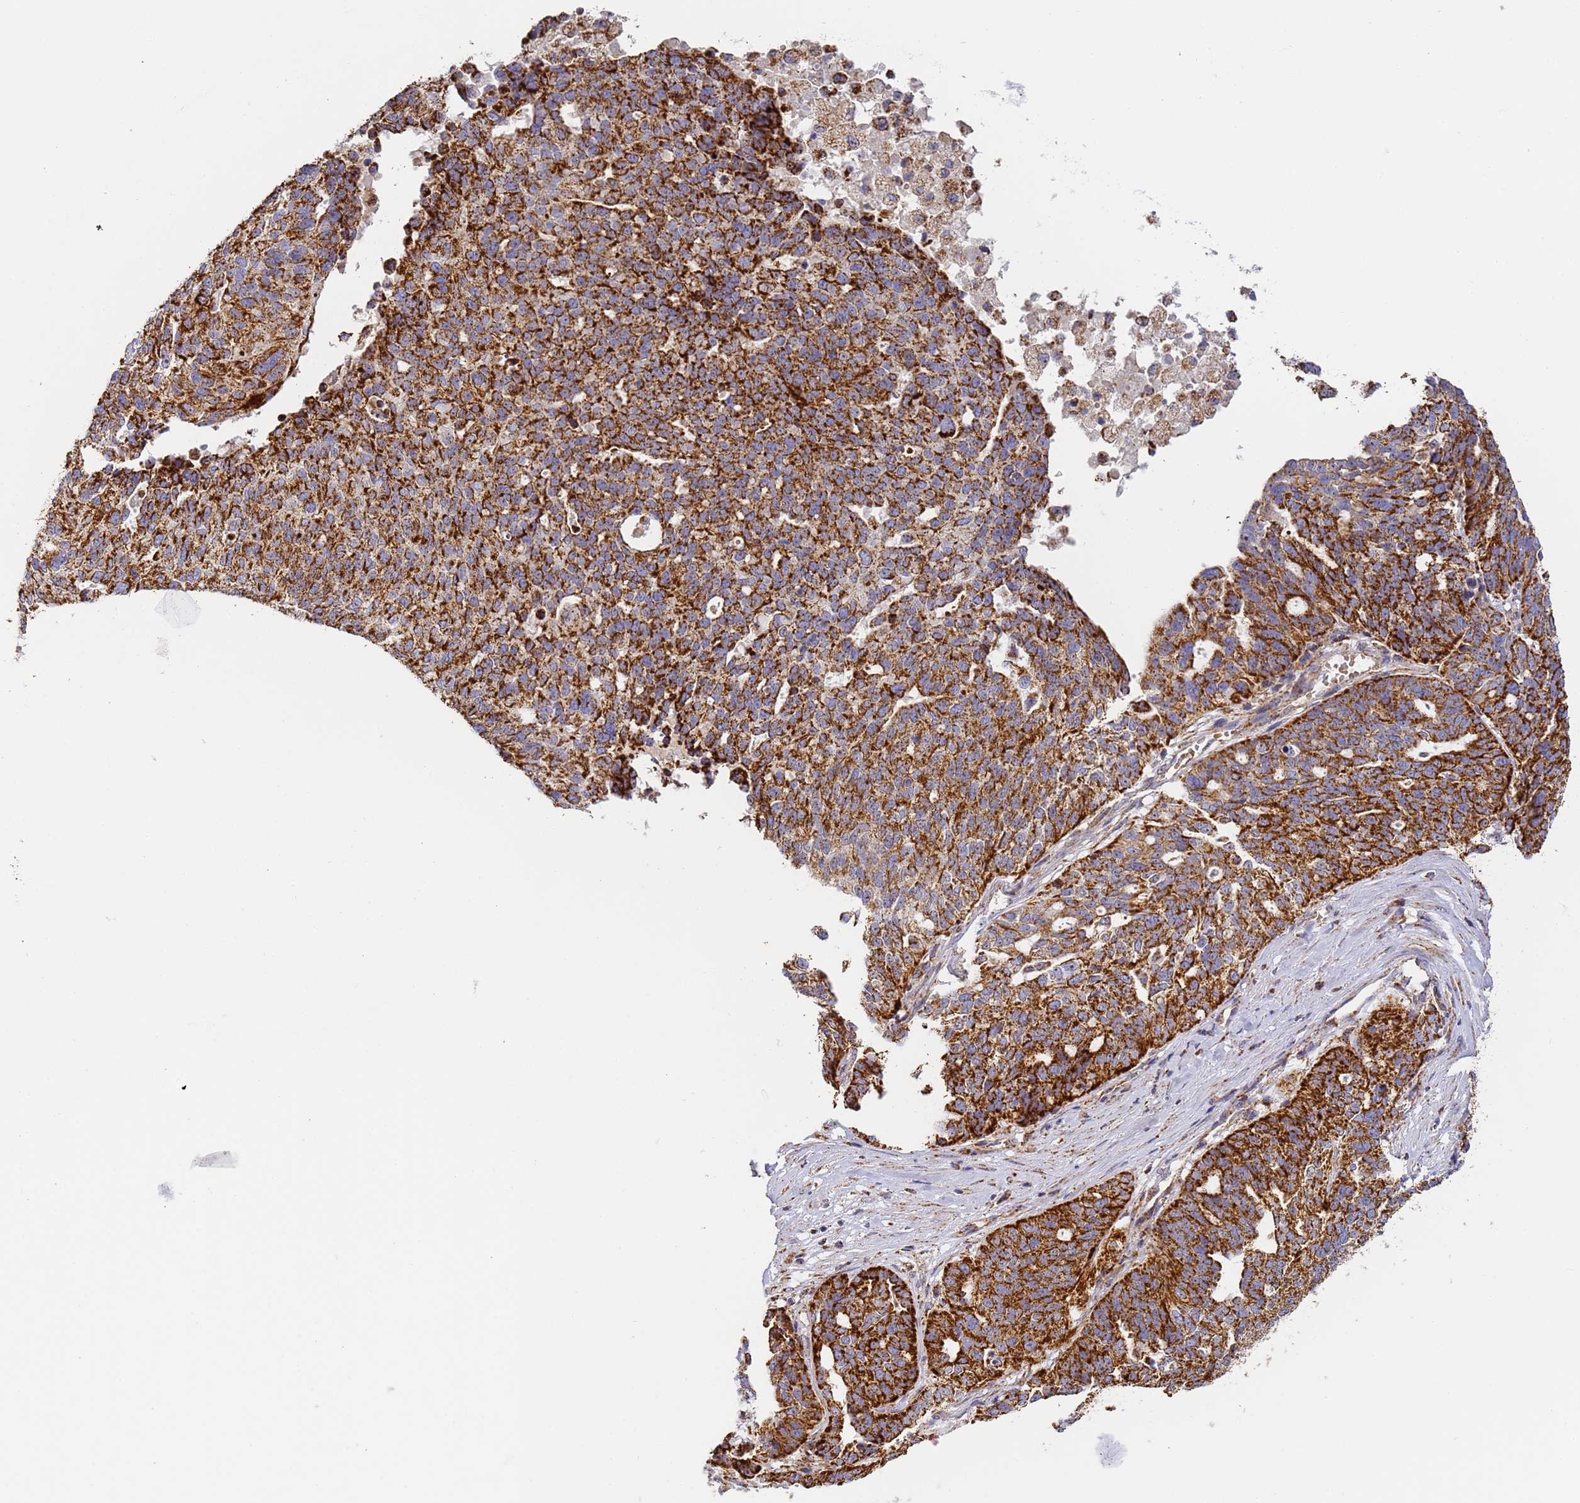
{"staining": {"intensity": "strong", "quantity": ">75%", "location": "cytoplasmic/membranous"}, "tissue": "ovarian cancer", "cell_type": "Tumor cells", "image_type": "cancer", "snomed": [{"axis": "morphology", "description": "Cystadenocarcinoma, serous, NOS"}, {"axis": "topography", "description": "Ovary"}], "caption": "Strong cytoplasmic/membranous expression for a protein is identified in about >75% of tumor cells of ovarian cancer using IHC.", "gene": "FRG2C", "patient": {"sex": "female", "age": 59}}